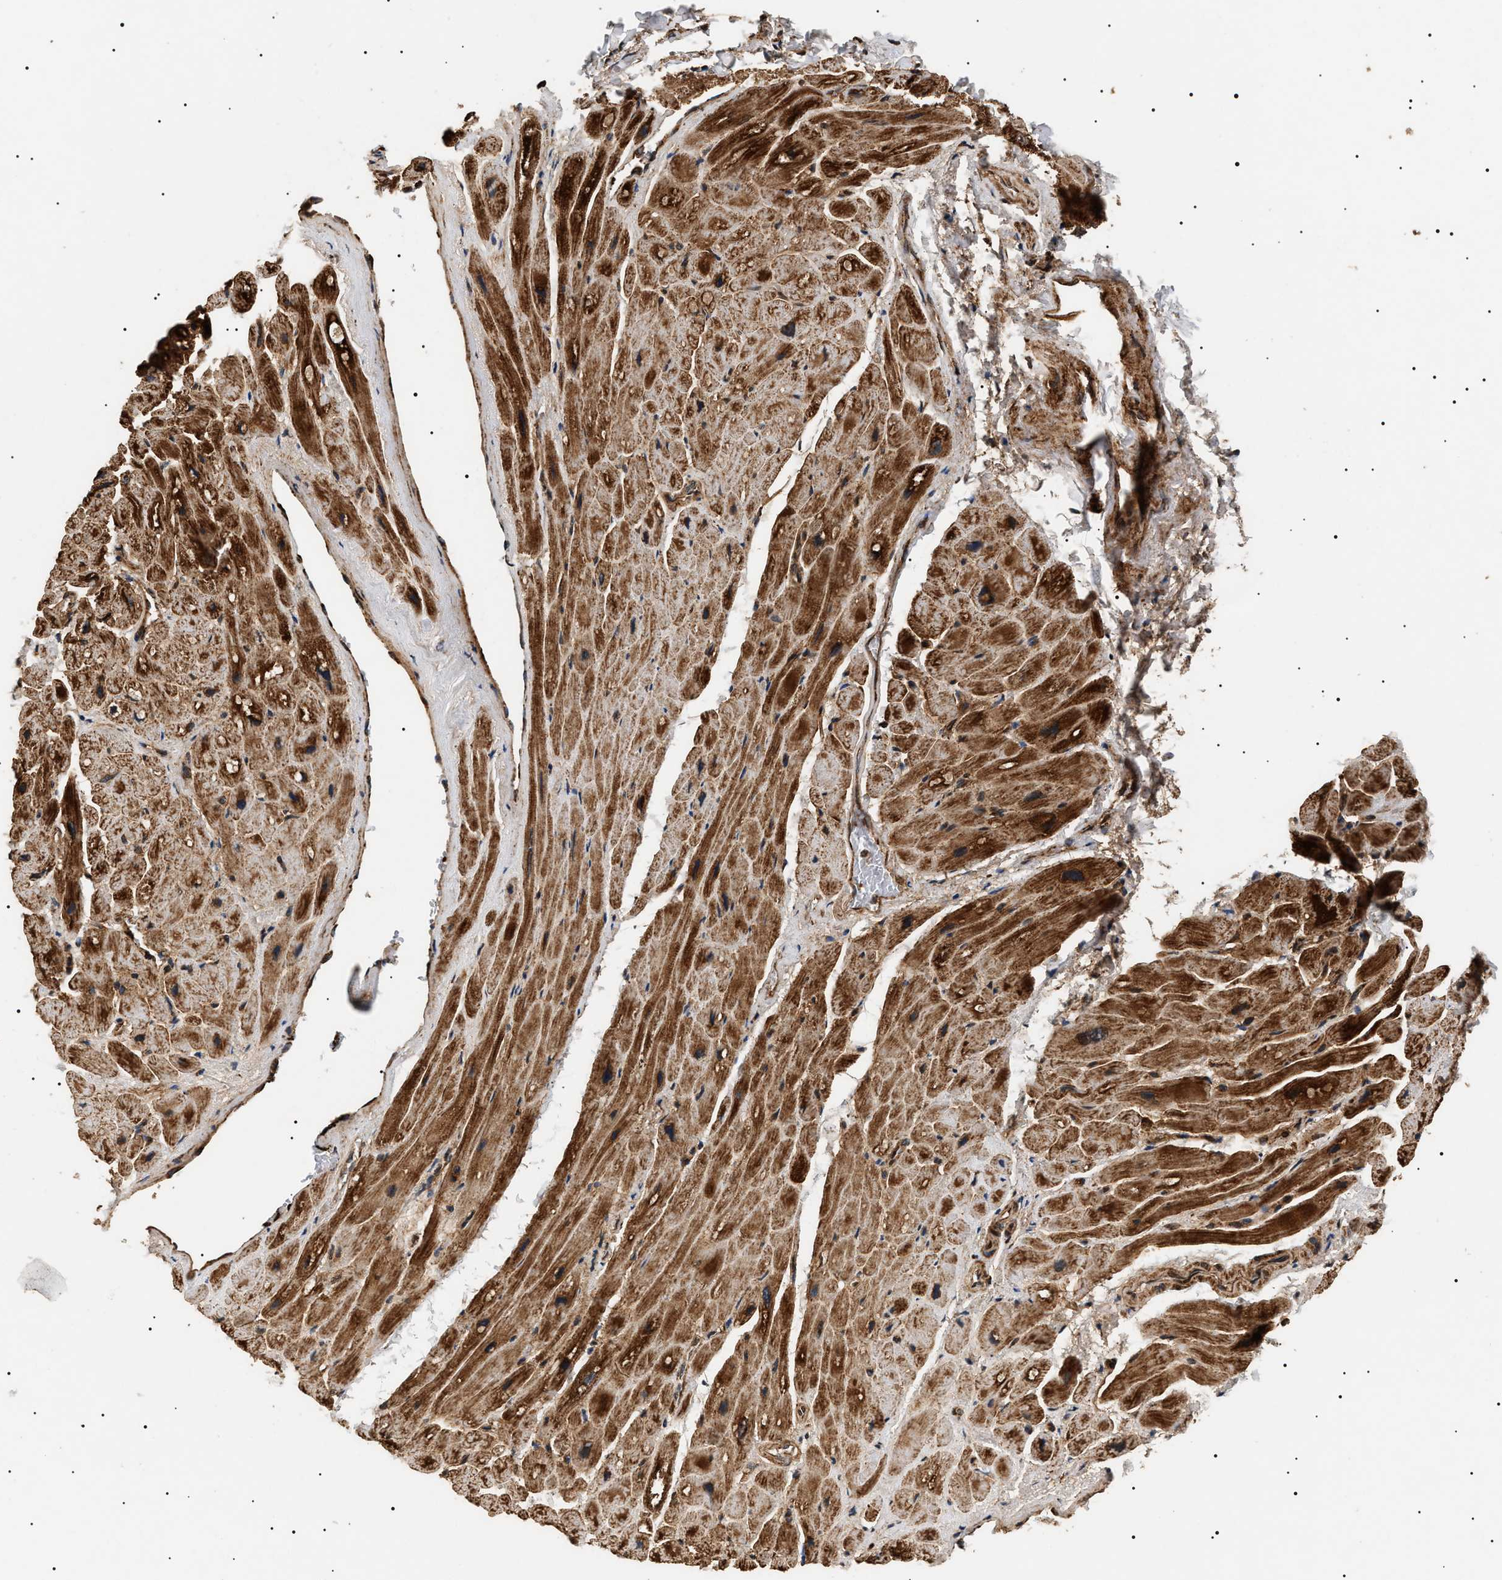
{"staining": {"intensity": "strong", "quantity": ">75%", "location": "cytoplasmic/membranous"}, "tissue": "heart muscle", "cell_type": "Cardiomyocytes", "image_type": "normal", "snomed": [{"axis": "morphology", "description": "Normal tissue, NOS"}, {"axis": "topography", "description": "Heart"}], "caption": "Immunohistochemistry (IHC) of benign heart muscle shows high levels of strong cytoplasmic/membranous expression in about >75% of cardiomyocytes. The staining is performed using DAB brown chromogen to label protein expression. The nuclei are counter-stained blue using hematoxylin.", "gene": "ZBTB26", "patient": {"sex": "male", "age": 49}}